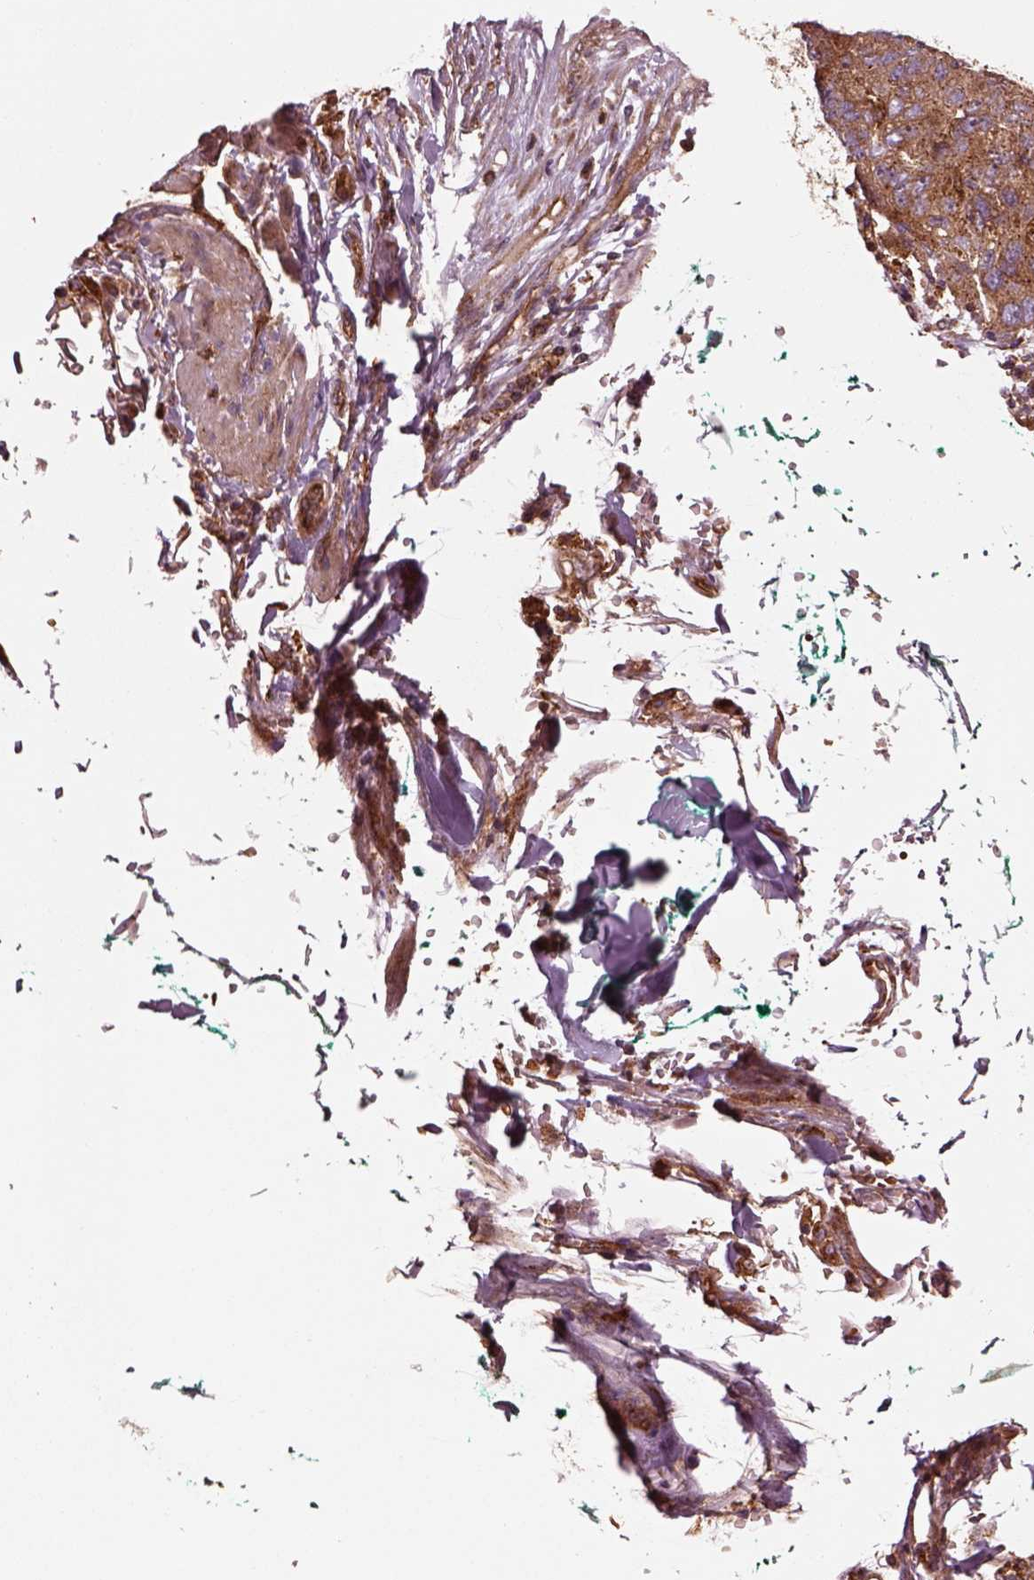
{"staining": {"intensity": "strong", "quantity": "25%-75%", "location": "cytoplasmic/membranous"}, "tissue": "pancreatic cancer", "cell_type": "Tumor cells", "image_type": "cancer", "snomed": [{"axis": "morphology", "description": "Adenocarcinoma, NOS"}, {"axis": "topography", "description": "Pancreas"}], "caption": "Pancreatic adenocarcinoma stained with a brown dye demonstrates strong cytoplasmic/membranous positive positivity in approximately 25%-75% of tumor cells.", "gene": "WASHC2A", "patient": {"sex": "female", "age": 61}}